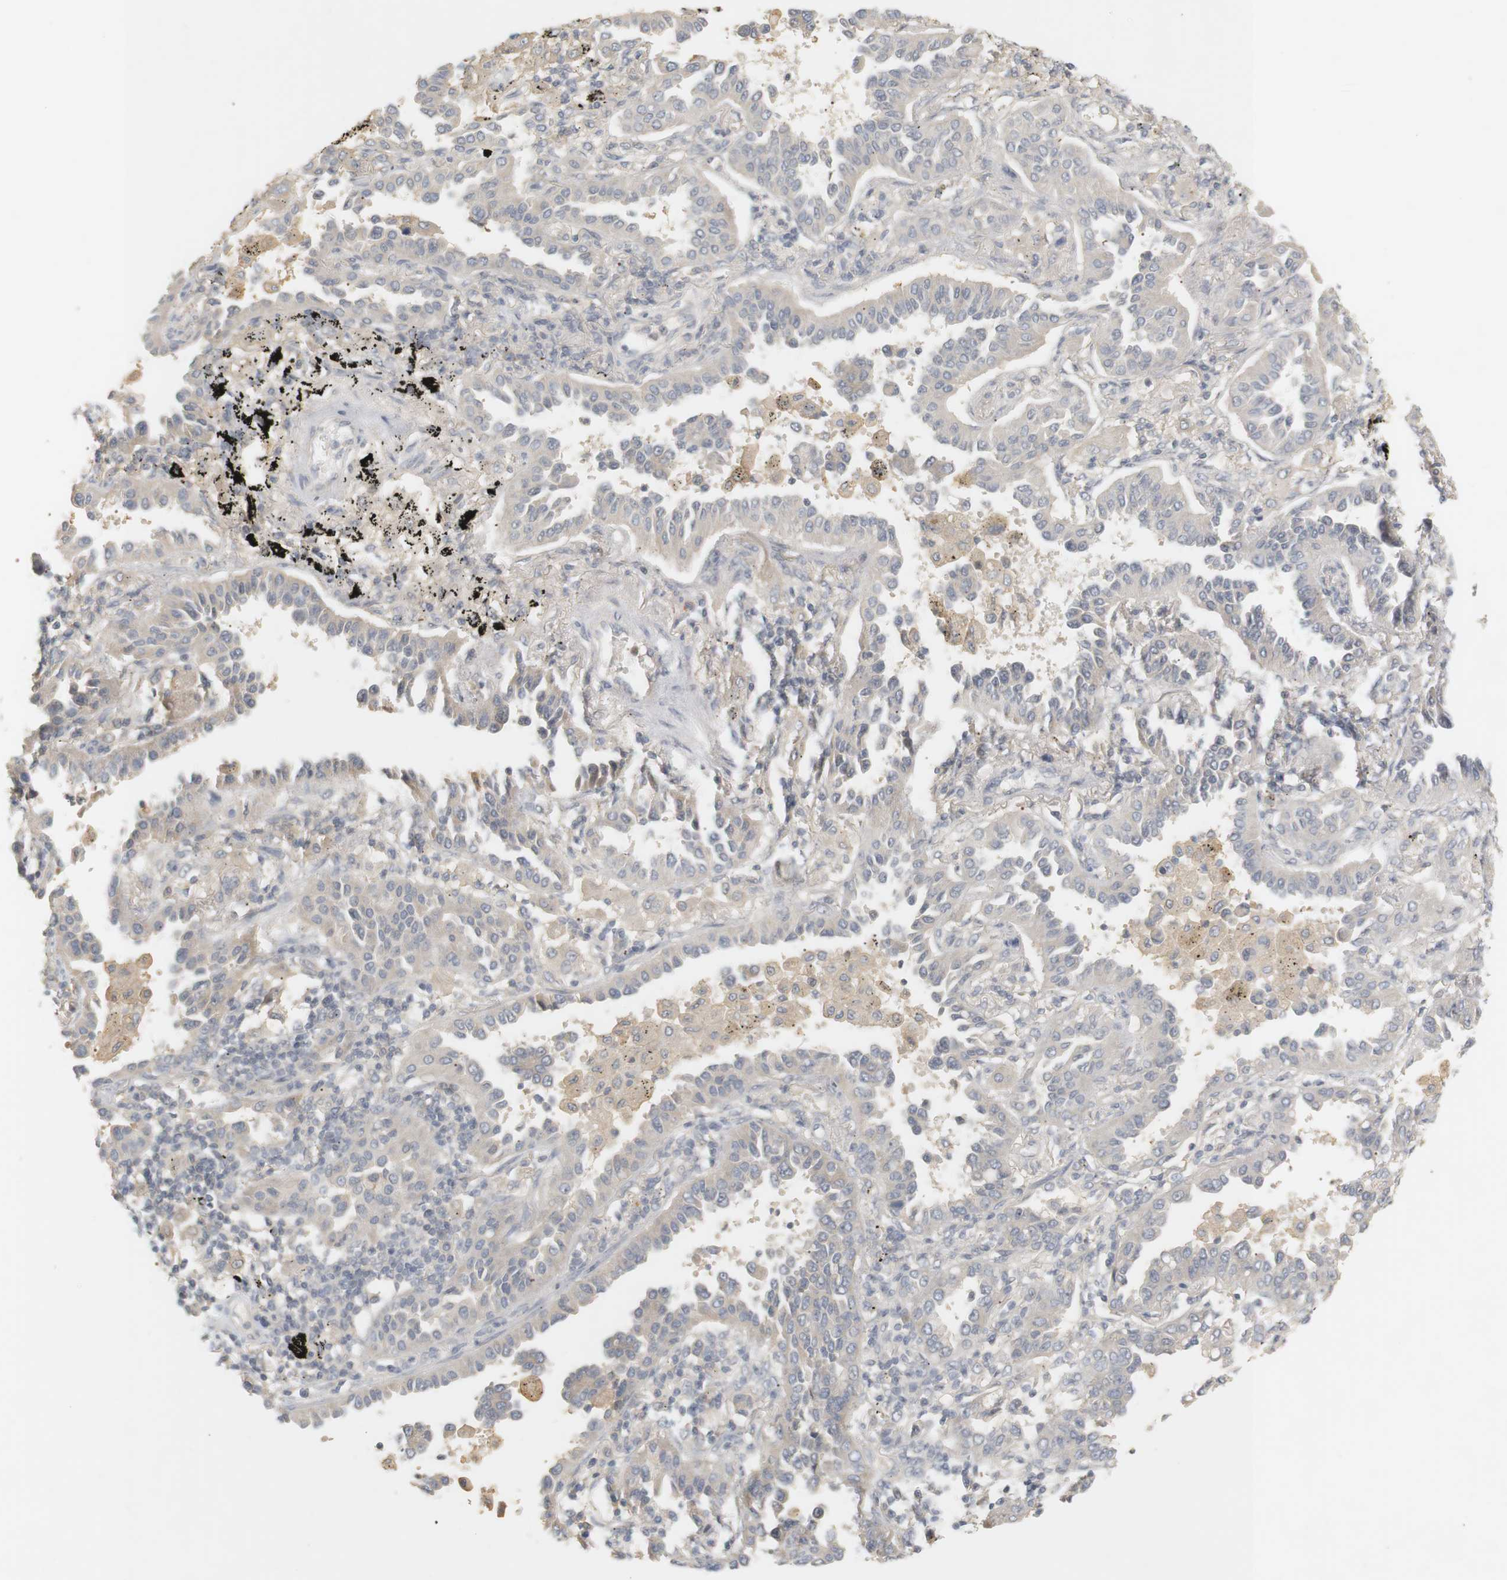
{"staining": {"intensity": "weak", "quantity": "<25%", "location": "cytoplasmic/membranous"}, "tissue": "lung cancer", "cell_type": "Tumor cells", "image_type": "cancer", "snomed": [{"axis": "morphology", "description": "Normal tissue, NOS"}, {"axis": "morphology", "description": "Adenocarcinoma, NOS"}, {"axis": "topography", "description": "Lung"}], "caption": "The micrograph shows no staining of tumor cells in lung adenocarcinoma. (DAB immunohistochemistry, high magnification).", "gene": "RTN3", "patient": {"sex": "male", "age": 59}}